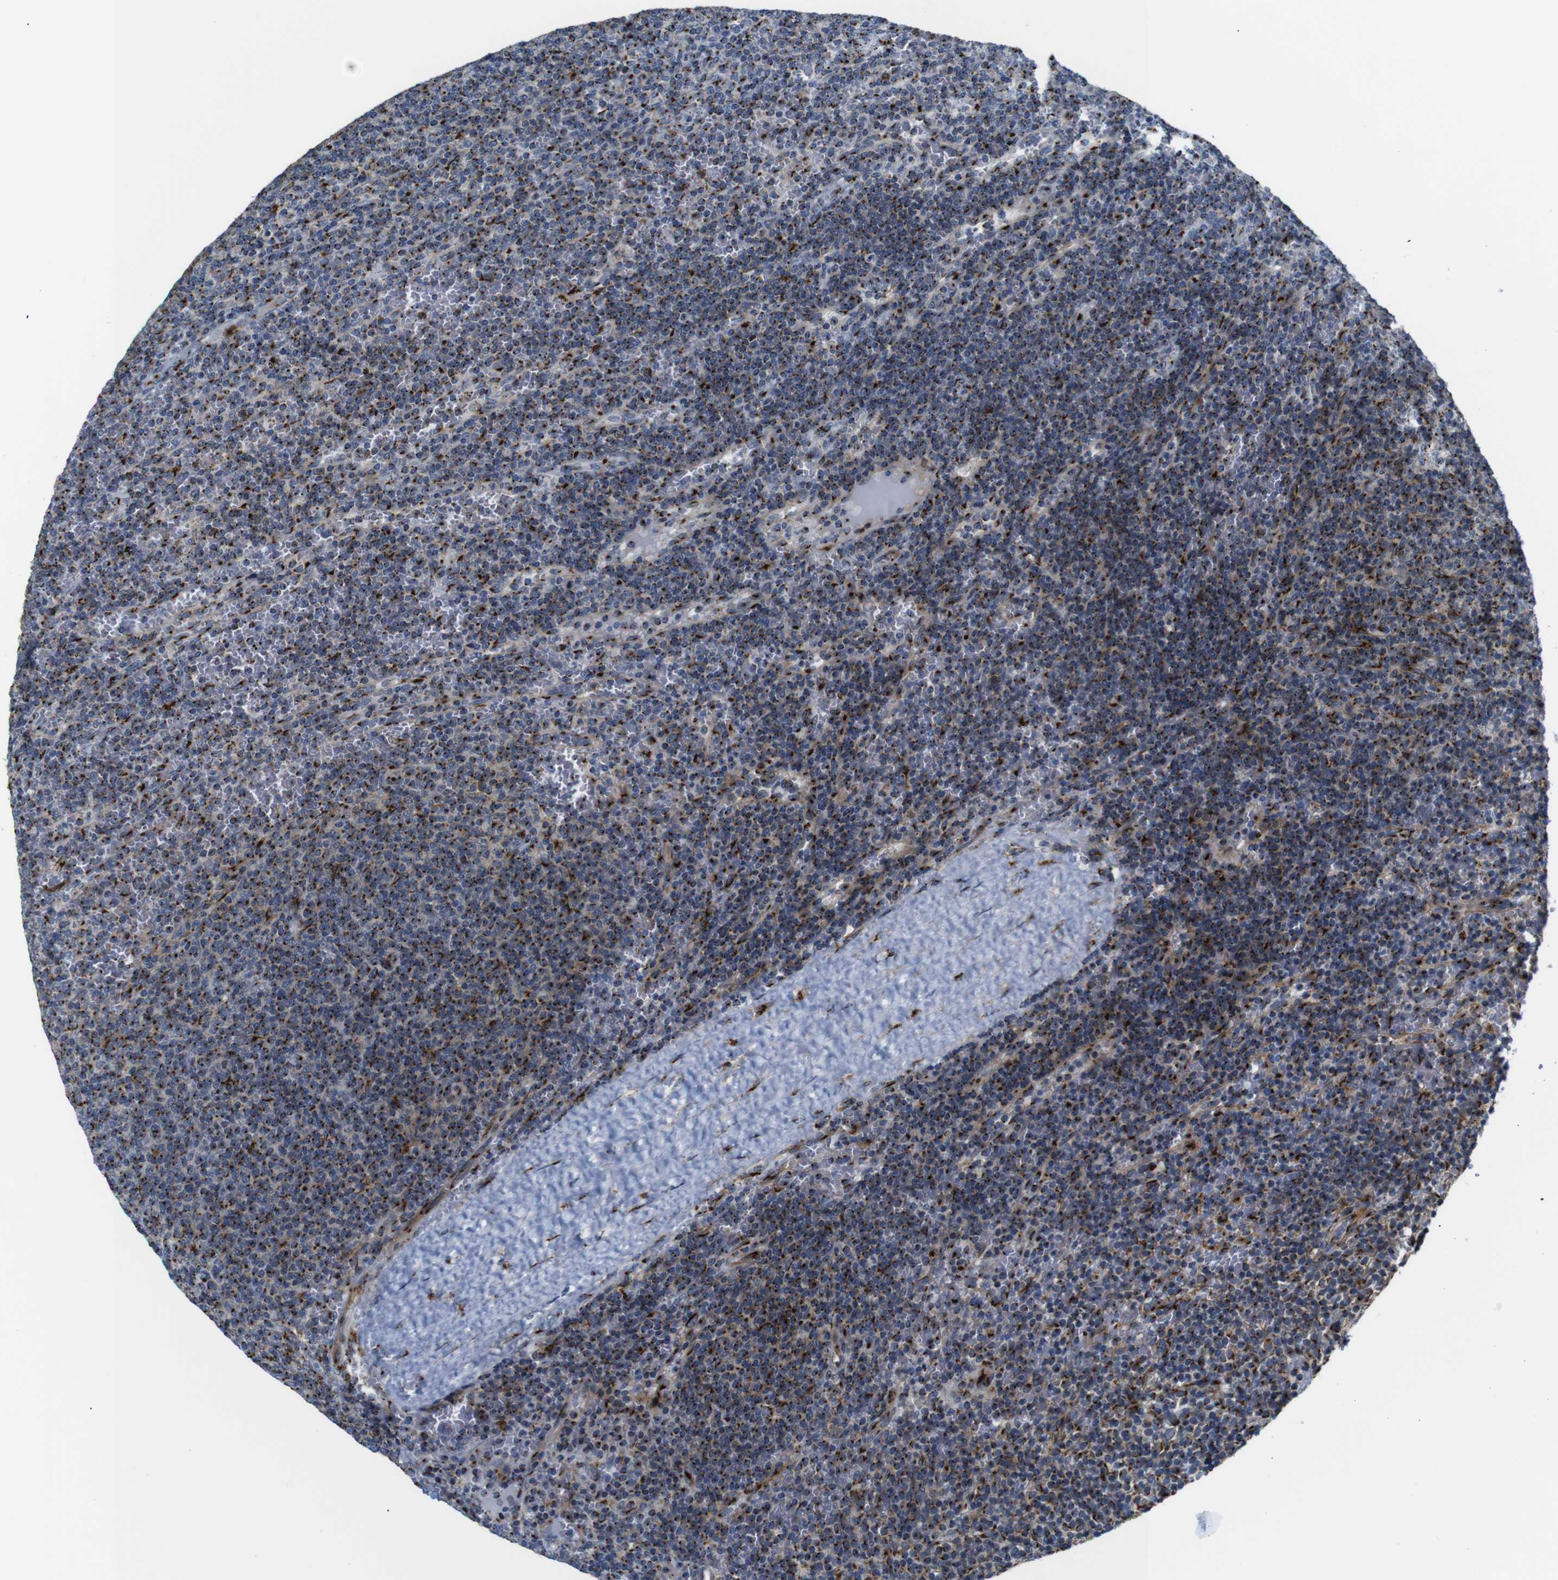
{"staining": {"intensity": "strong", "quantity": ">75%", "location": "cytoplasmic/membranous"}, "tissue": "lymphoma", "cell_type": "Tumor cells", "image_type": "cancer", "snomed": [{"axis": "morphology", "description": "Malignant lymphoma, non-Hodgkin's type, Low grade"}, {"axis": "topography", "description": "Spleen"}], "caption": "Malignant lymphoma, non-Hodgkin's type (low-grade) stained with immunohistochemistry demonstrates strong cytoplasmic/membranous positivity in approximately >75% of tumor cells.", "gene": "TGOLN2", "patient": {"sex": "female", "age": 50}}